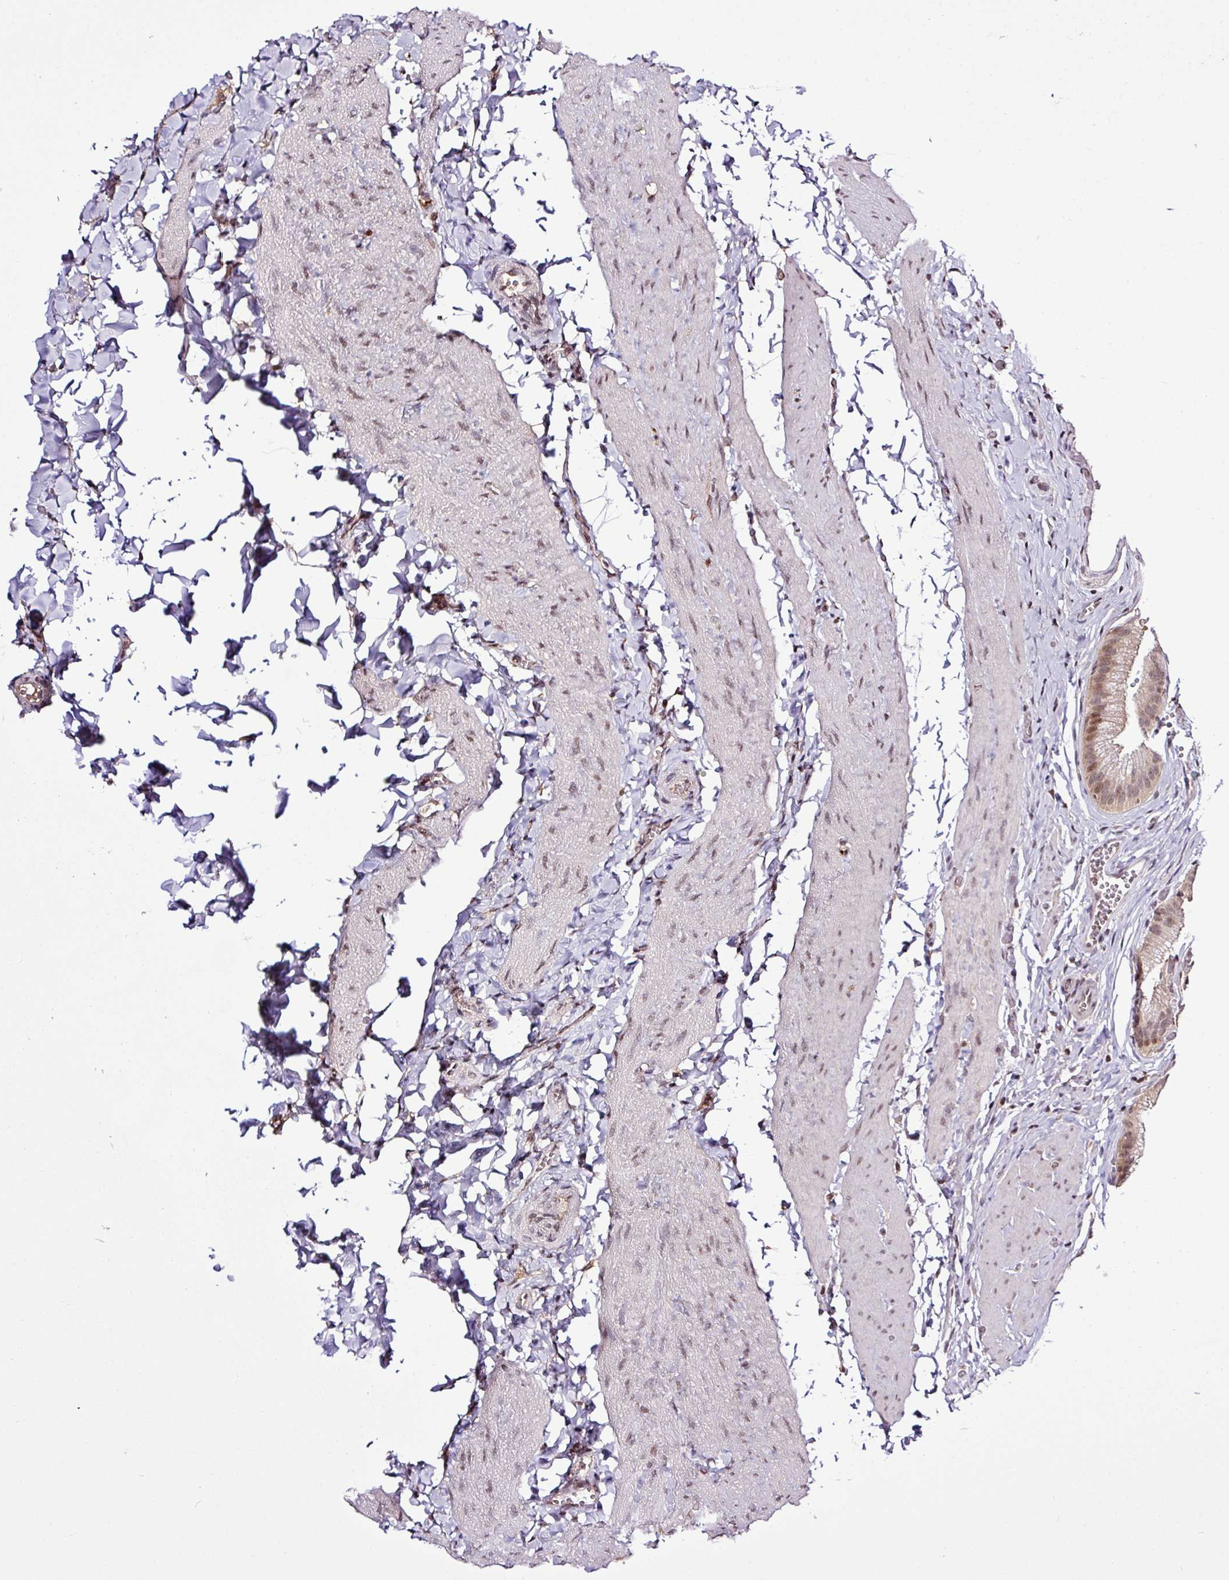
{"staining": {"intensity": "moderate", "quantity": ">75%", "location": "cytoplasmic/membranous,nuclear"}, "tissue": "gallbladder", "cell_type": "Glandular cells", "image_type": "normal", "snomed": [{"axis": "morphology", "description": "Normal tissue, NOS"}, {"axis": "topography", "description": "Gallbladder"}, {"axis": "topography", "description": "Peripheral nerve tissue"}], "caption": "An IHC image of unremarkable tissue is shown. Protein staining in brown highlights moderate cytoplasmic/membranous,nuclear positivity in gallbladder within glandular cells.", "gene": "ITPKC", "patient": {"sex": "male", "age": 17}}